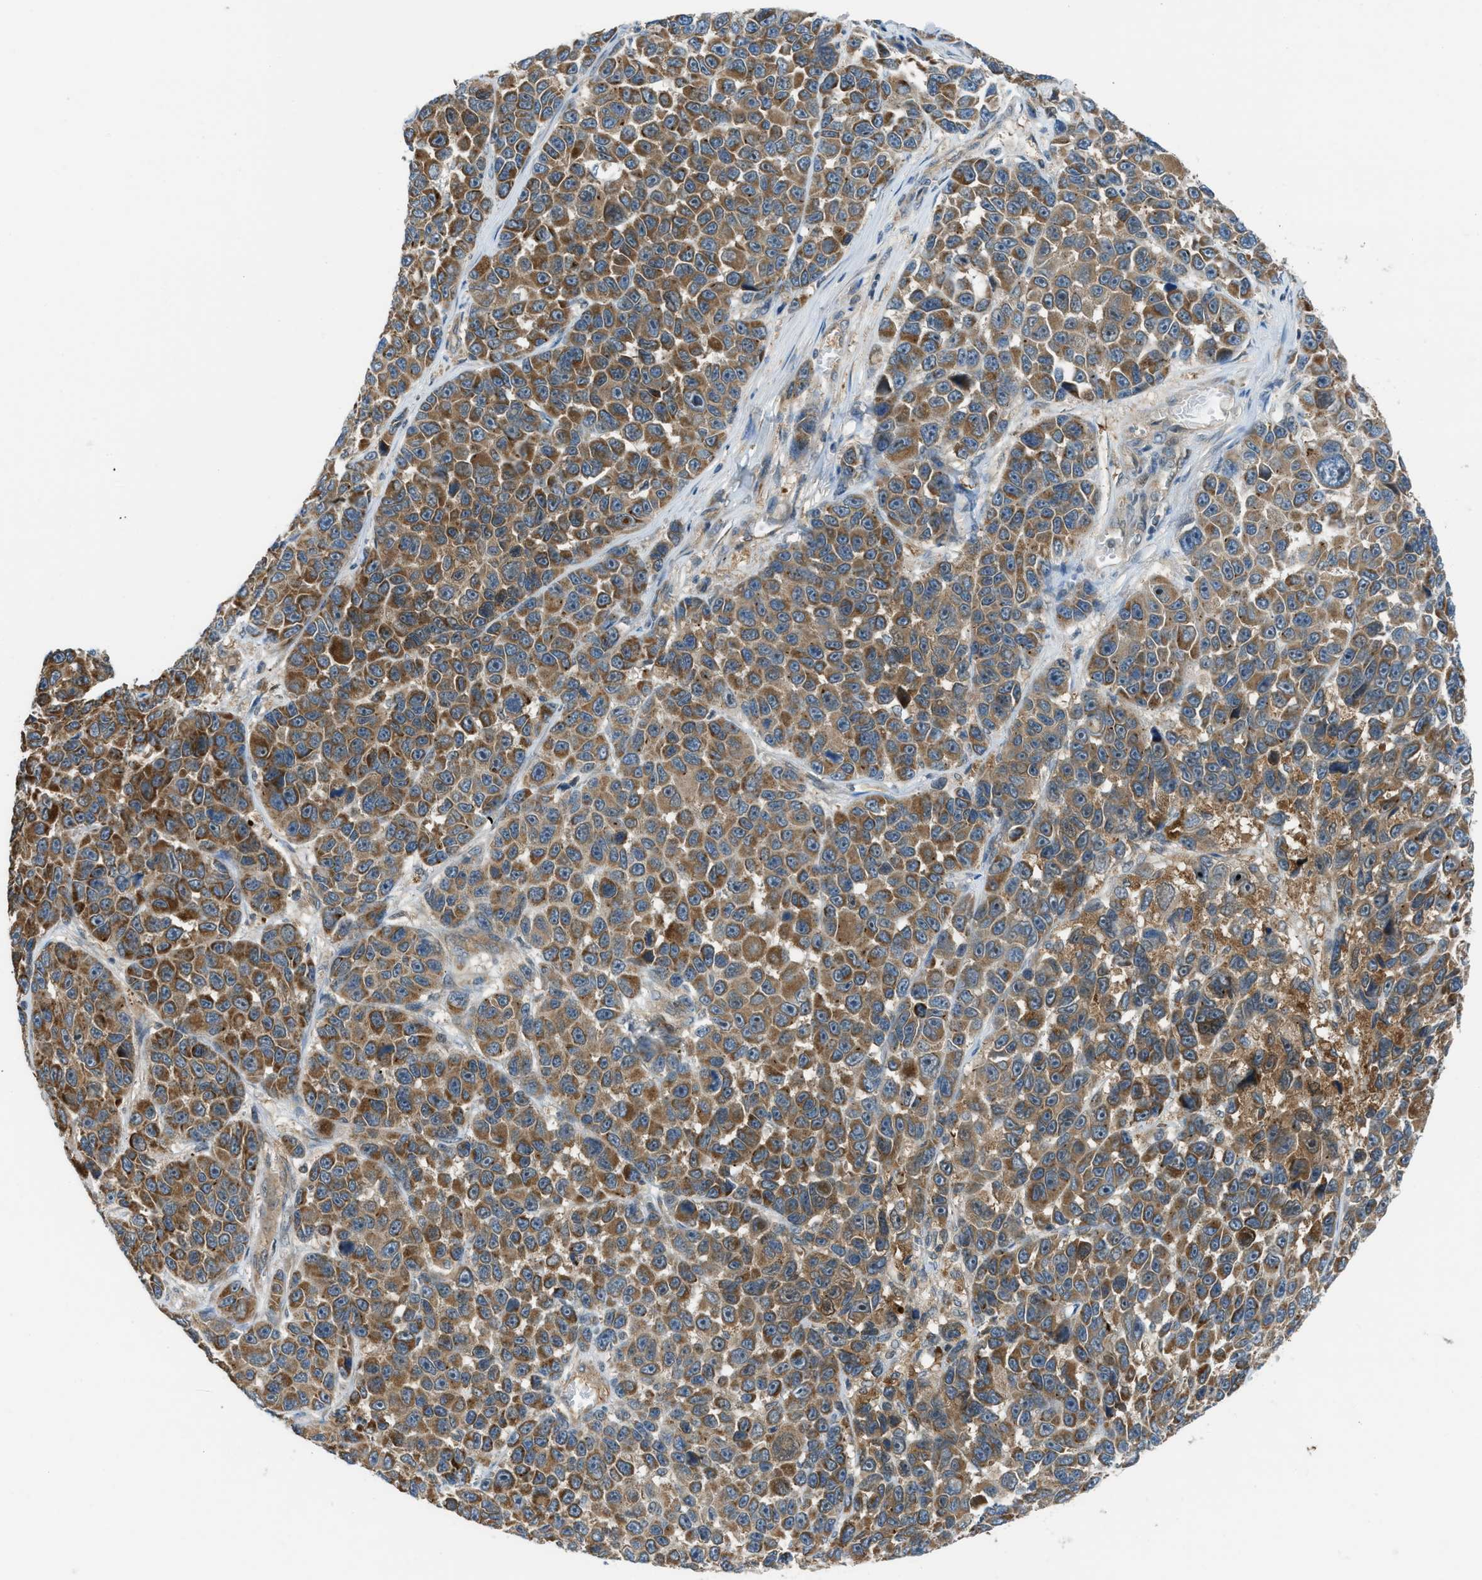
{"staining": {"intensity": "moderate", "quantity": ">75%", "location": "cytoplasmic/membranous"}, "tissue": "melanoma", "cell_type": "Tumor cells", "image_type": "cancer", "snomed": [{"axis": "morphology", "description": "Malignant melanoma, NOS"}, {"axis": "topography", "description": "Skin"}], "caption": "Melanoma stained with DAB immunohistochemistry demonstrates medium levels of moderate cytoplasmic/membranous staining in about >75% of tumor cells.", "gene": "SESN2", "patient": {"sex": "male", "age": 53}}